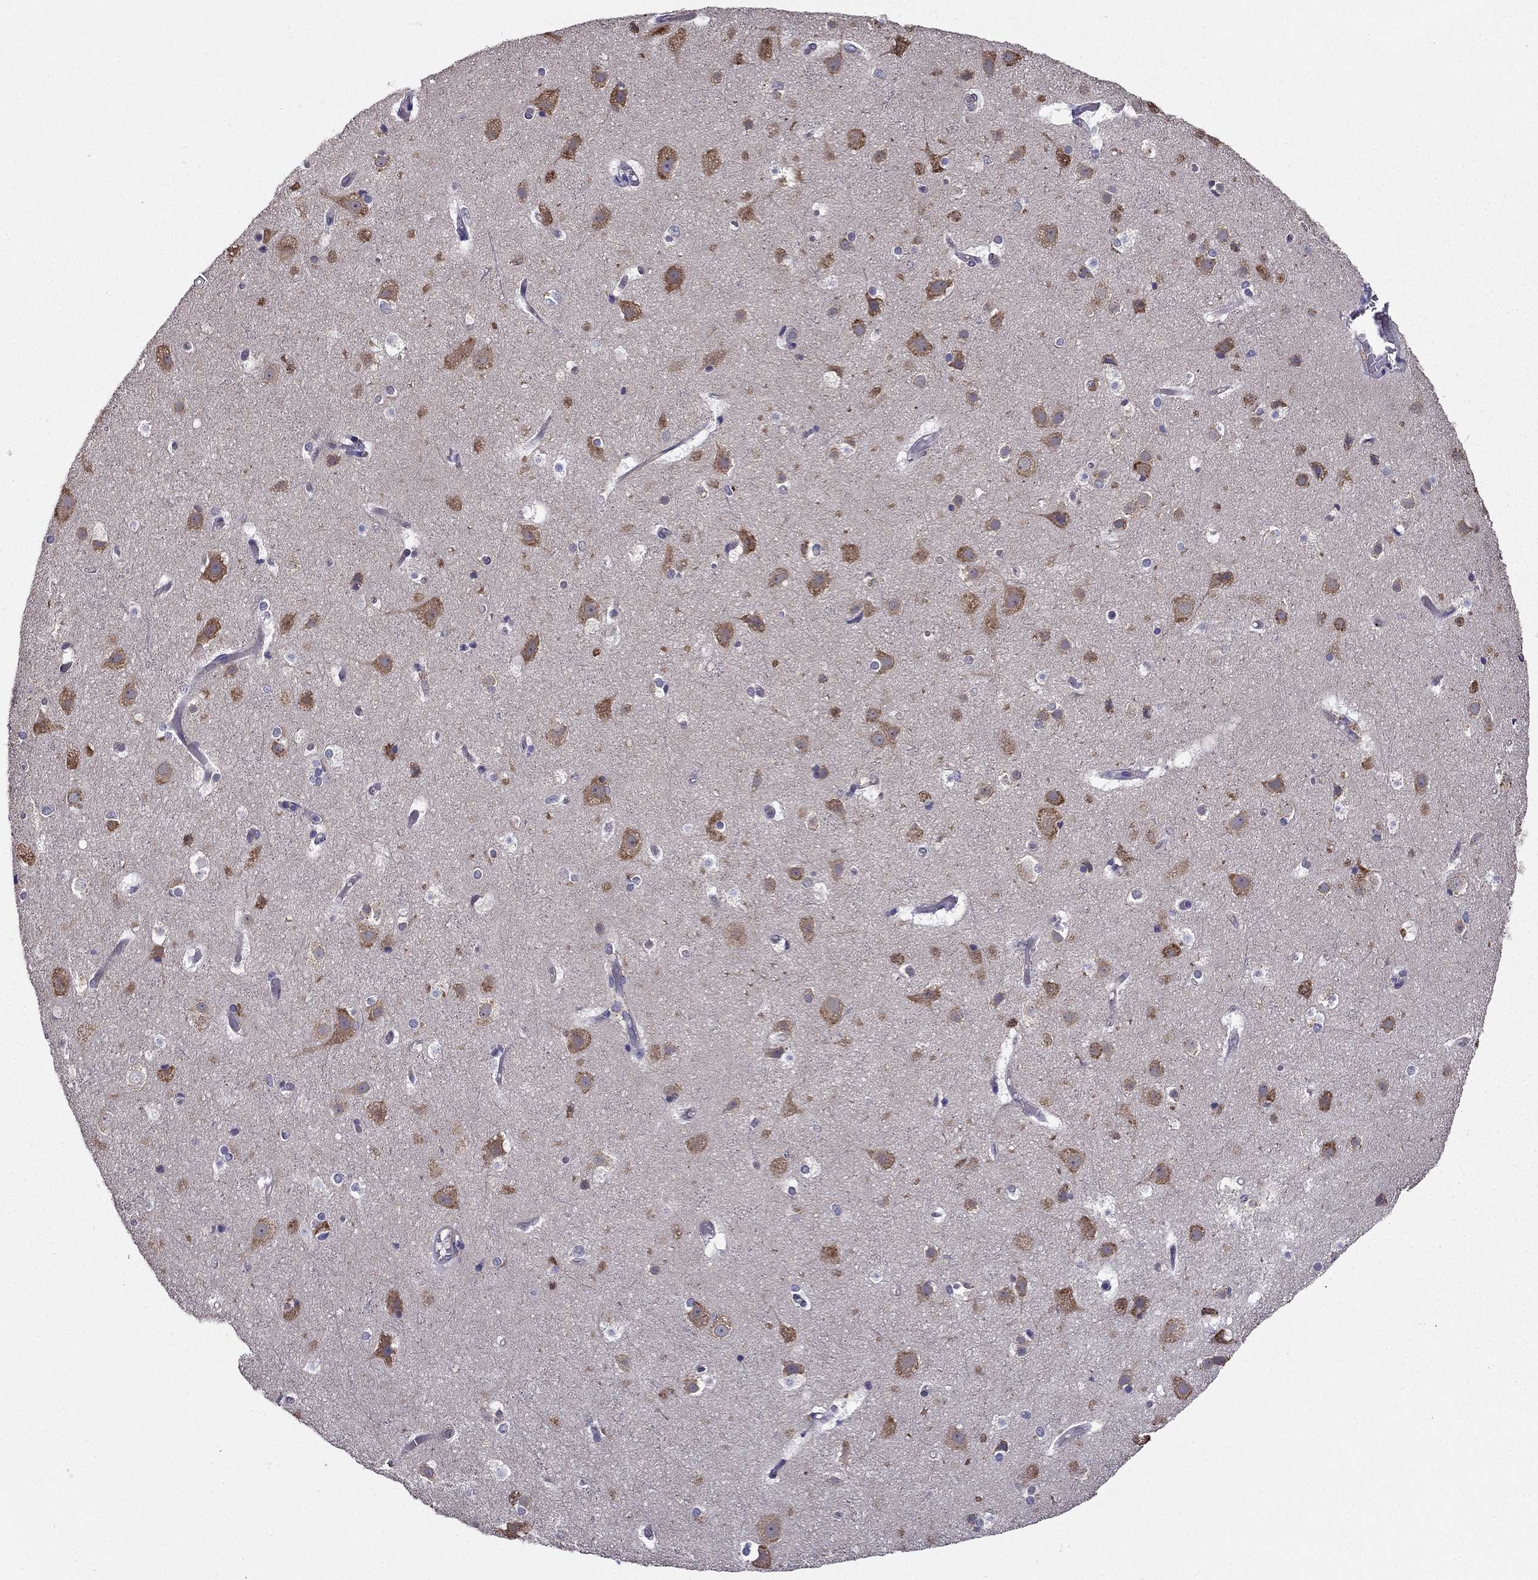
{"staining": {"intensity": "negative", "quantity": "none", "location": "none"}, "tissue": "cerebral cortex", "cell_type": "Endothelial cells", "image_type": "normal", "snomed": [{"axis": "morphology", "description": "Normal tissue, NOS"}, {"axis": "topography", "description": "Cerebral cortex"}], "caption": "An image of cerebral cortex stained for a protein displays no brown staining in endothelial cells. (Brightfield microscopy of DAB IHC at high magnification).", "gene": "ARHGEF28", "patient": {"sex": "female", "age": 52}}